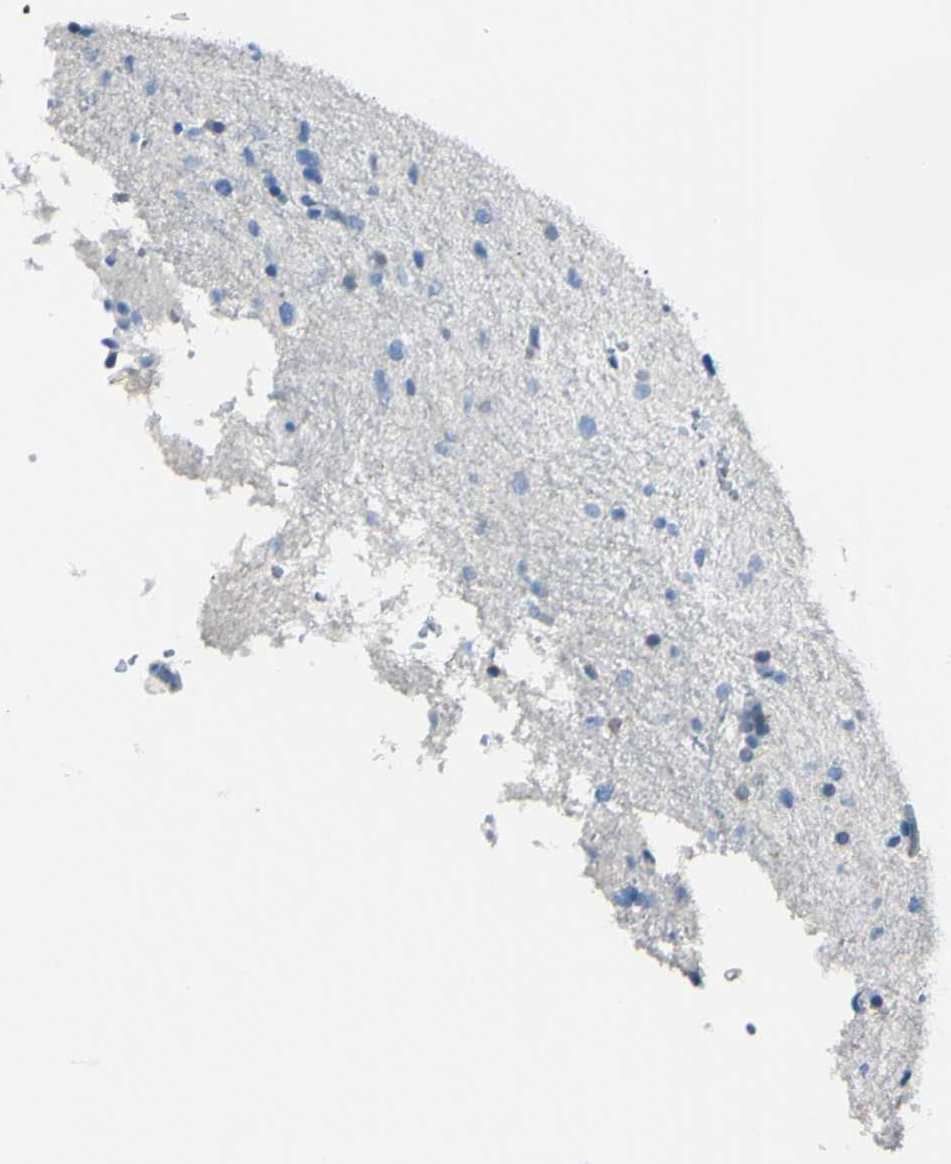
{"staining": {"intensity": "negative", "quantity": "none", "location": "none"}, "tissue": "glioma", "cell_type": "Tumor cells", "image_type": "cancer", "snomed": [{"axis": "morphology", "description": "Glioma, malignant, Low grade"}, {"axis": "topography", "description": "Brain"}], "caption": "DAB immunohistochemical staining of glioma reveals no significant staining in tumor cells.", "gene": "FOLH1", "patient": {"sex": "female", "age": 37}}